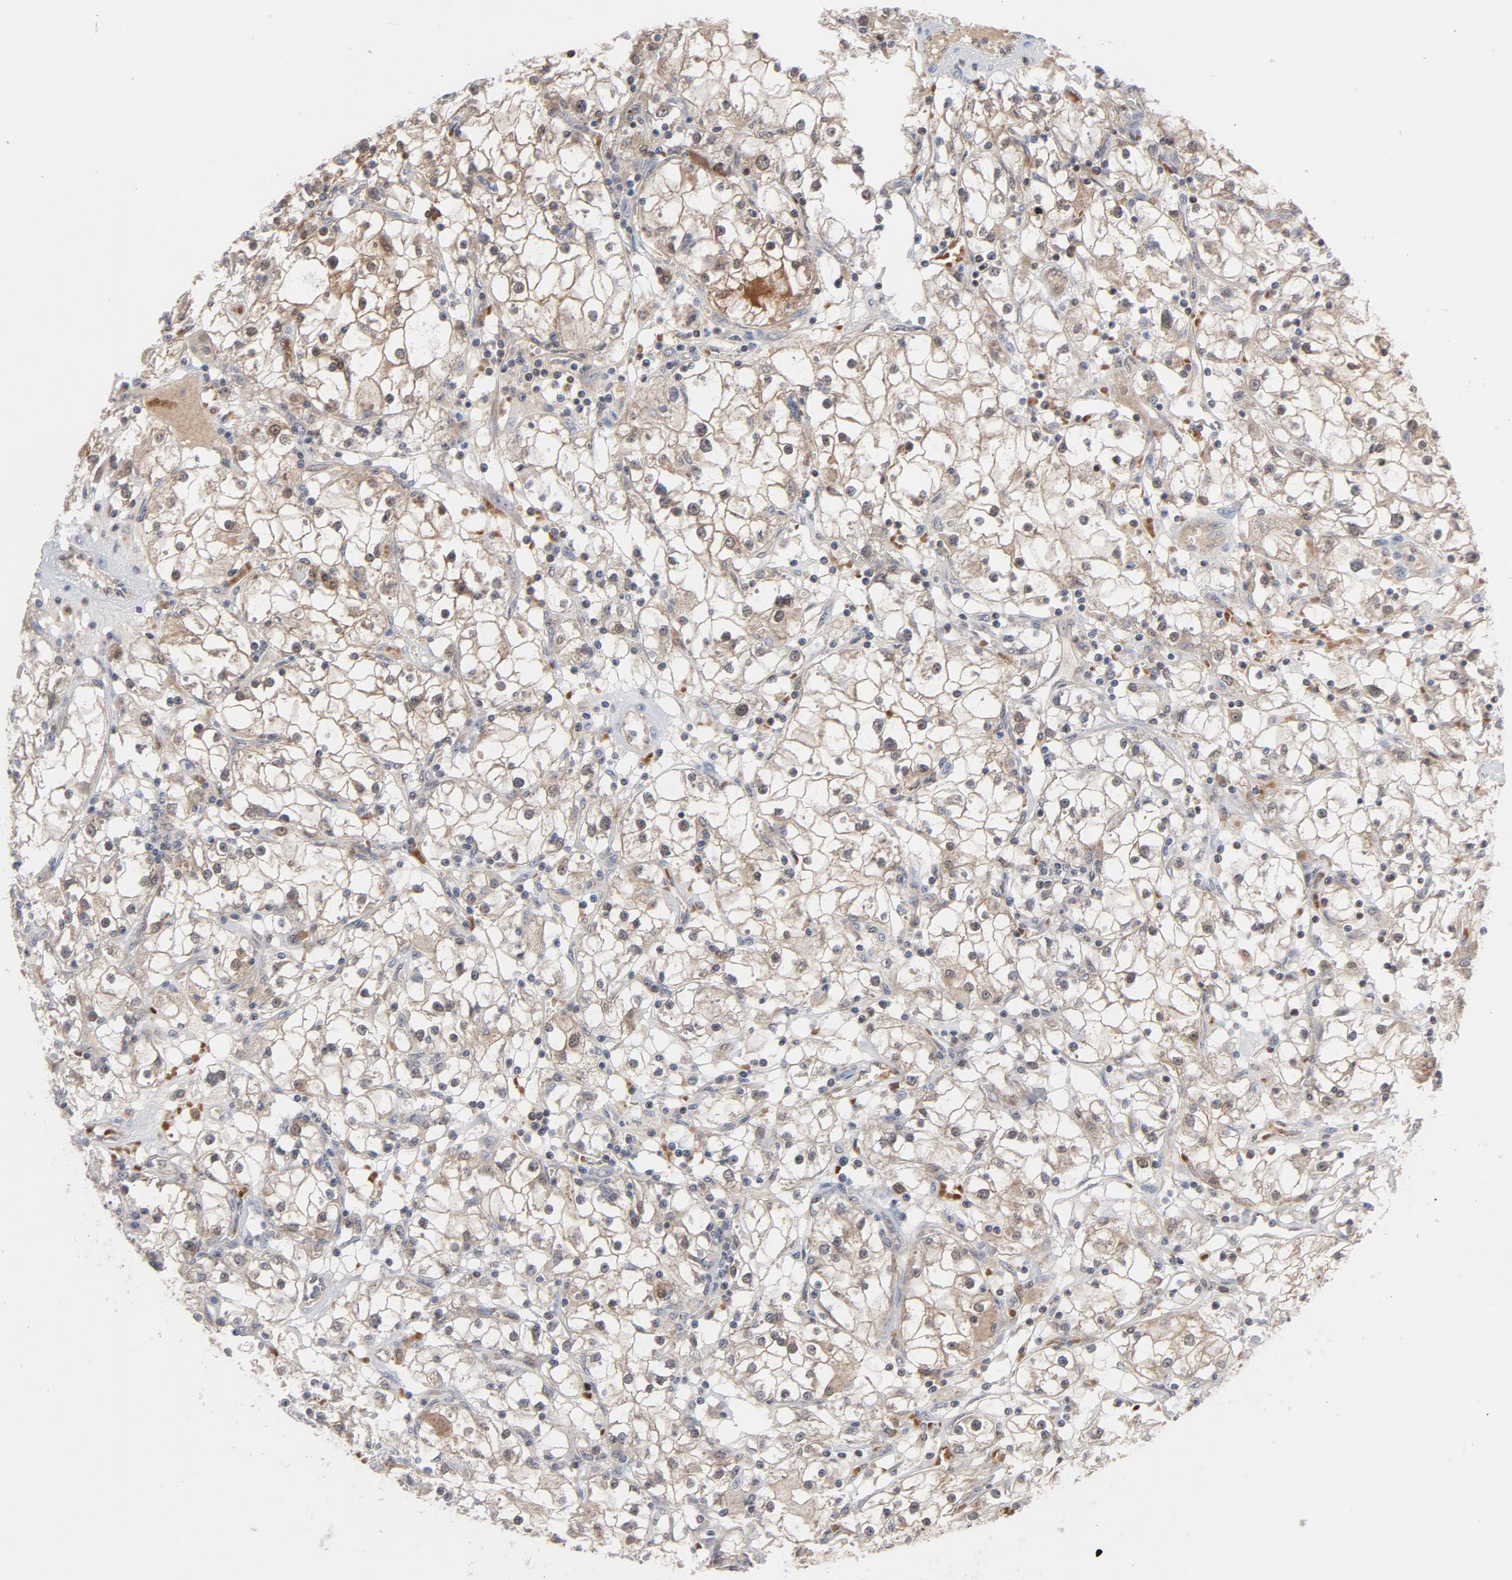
{"staining": {"intensity": "moderate", "quantity": ">75%", "location": "cytoplasmic/membranous"}, "tissue": "renal cancer", "cell_type": "Tumor cells", "image_type": "cancer", "snomed": [{"axis": "morphology", "description": "Adenocarcinoma, NOS"}, {"axis": "topography", "description": "Kidney"}], "caption": "Renal cancer (adenocarcinoma) stained for a protein shows moderate cytoplasmic/membranous positivity in tumor cells. The staining is performed using DAB brown chromogen to label protein expression. The nuclei are counter-stained blue using hematoxylin.", "gene": "PRDX1", "patient": {"sex": "male", "age": 56}}